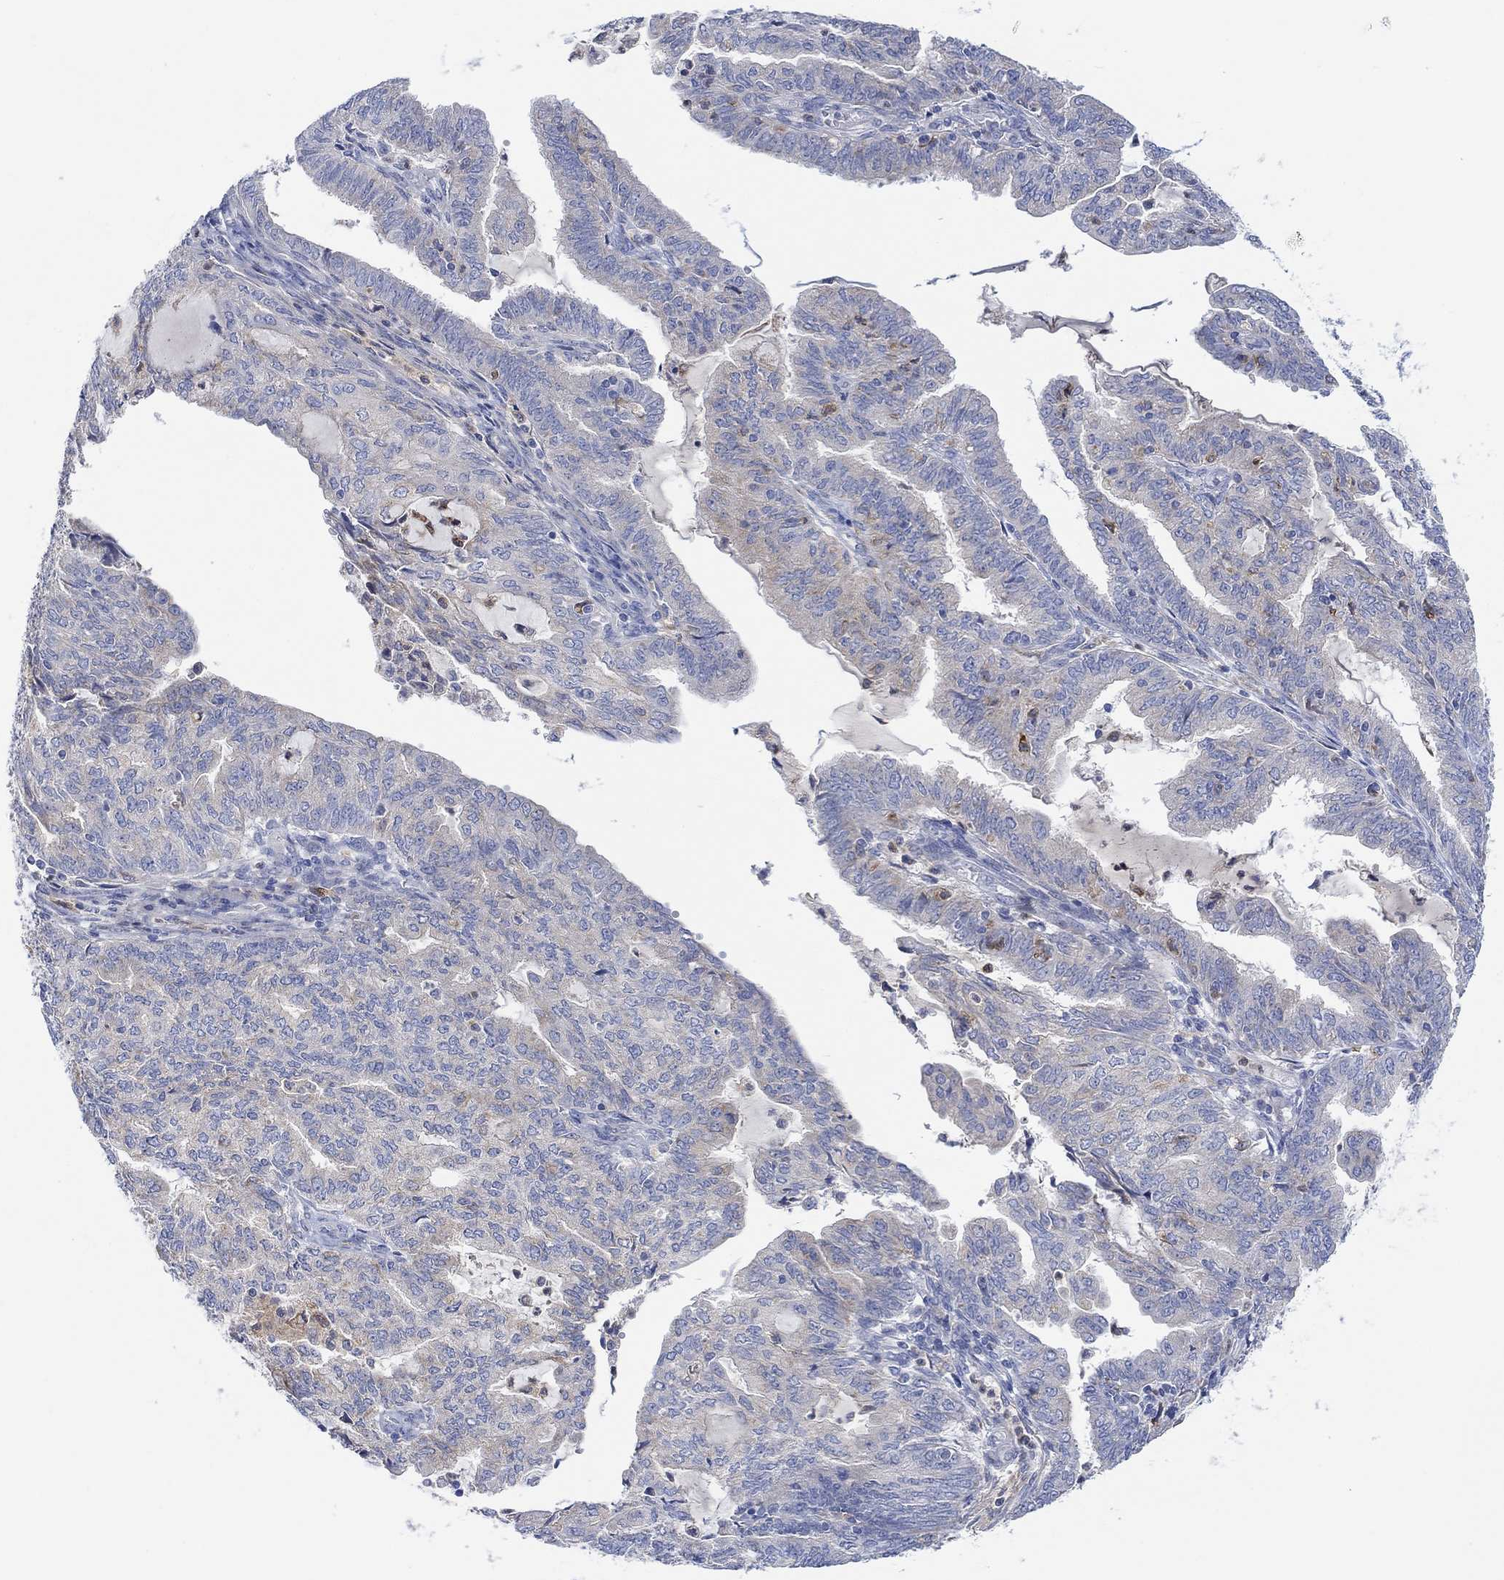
{"staining": {"intensity": "weak", "quantity": "<25%", "location": "cytoplasmic/membranous"}, "tissue": "endometrial cancer", "cell_type": "Tumor cells", "image_type": "cancer", "snomed": [{"axis": "morphology", "description": "Adenocarcinoma, NOS"}, {"axis": "topography", "description": "Endometrium"}], "caption": "High magnification brightfield microscopy of endometrial cancer (adenocarcinoma) stained with DAB (3,3'-diaminobenzidine) (brown) and counterstained with hematoxylin (blue): tumor cells show no significant staining.", "gene": "ACSL1", "patient": {"sex": "female", "age": 82}}